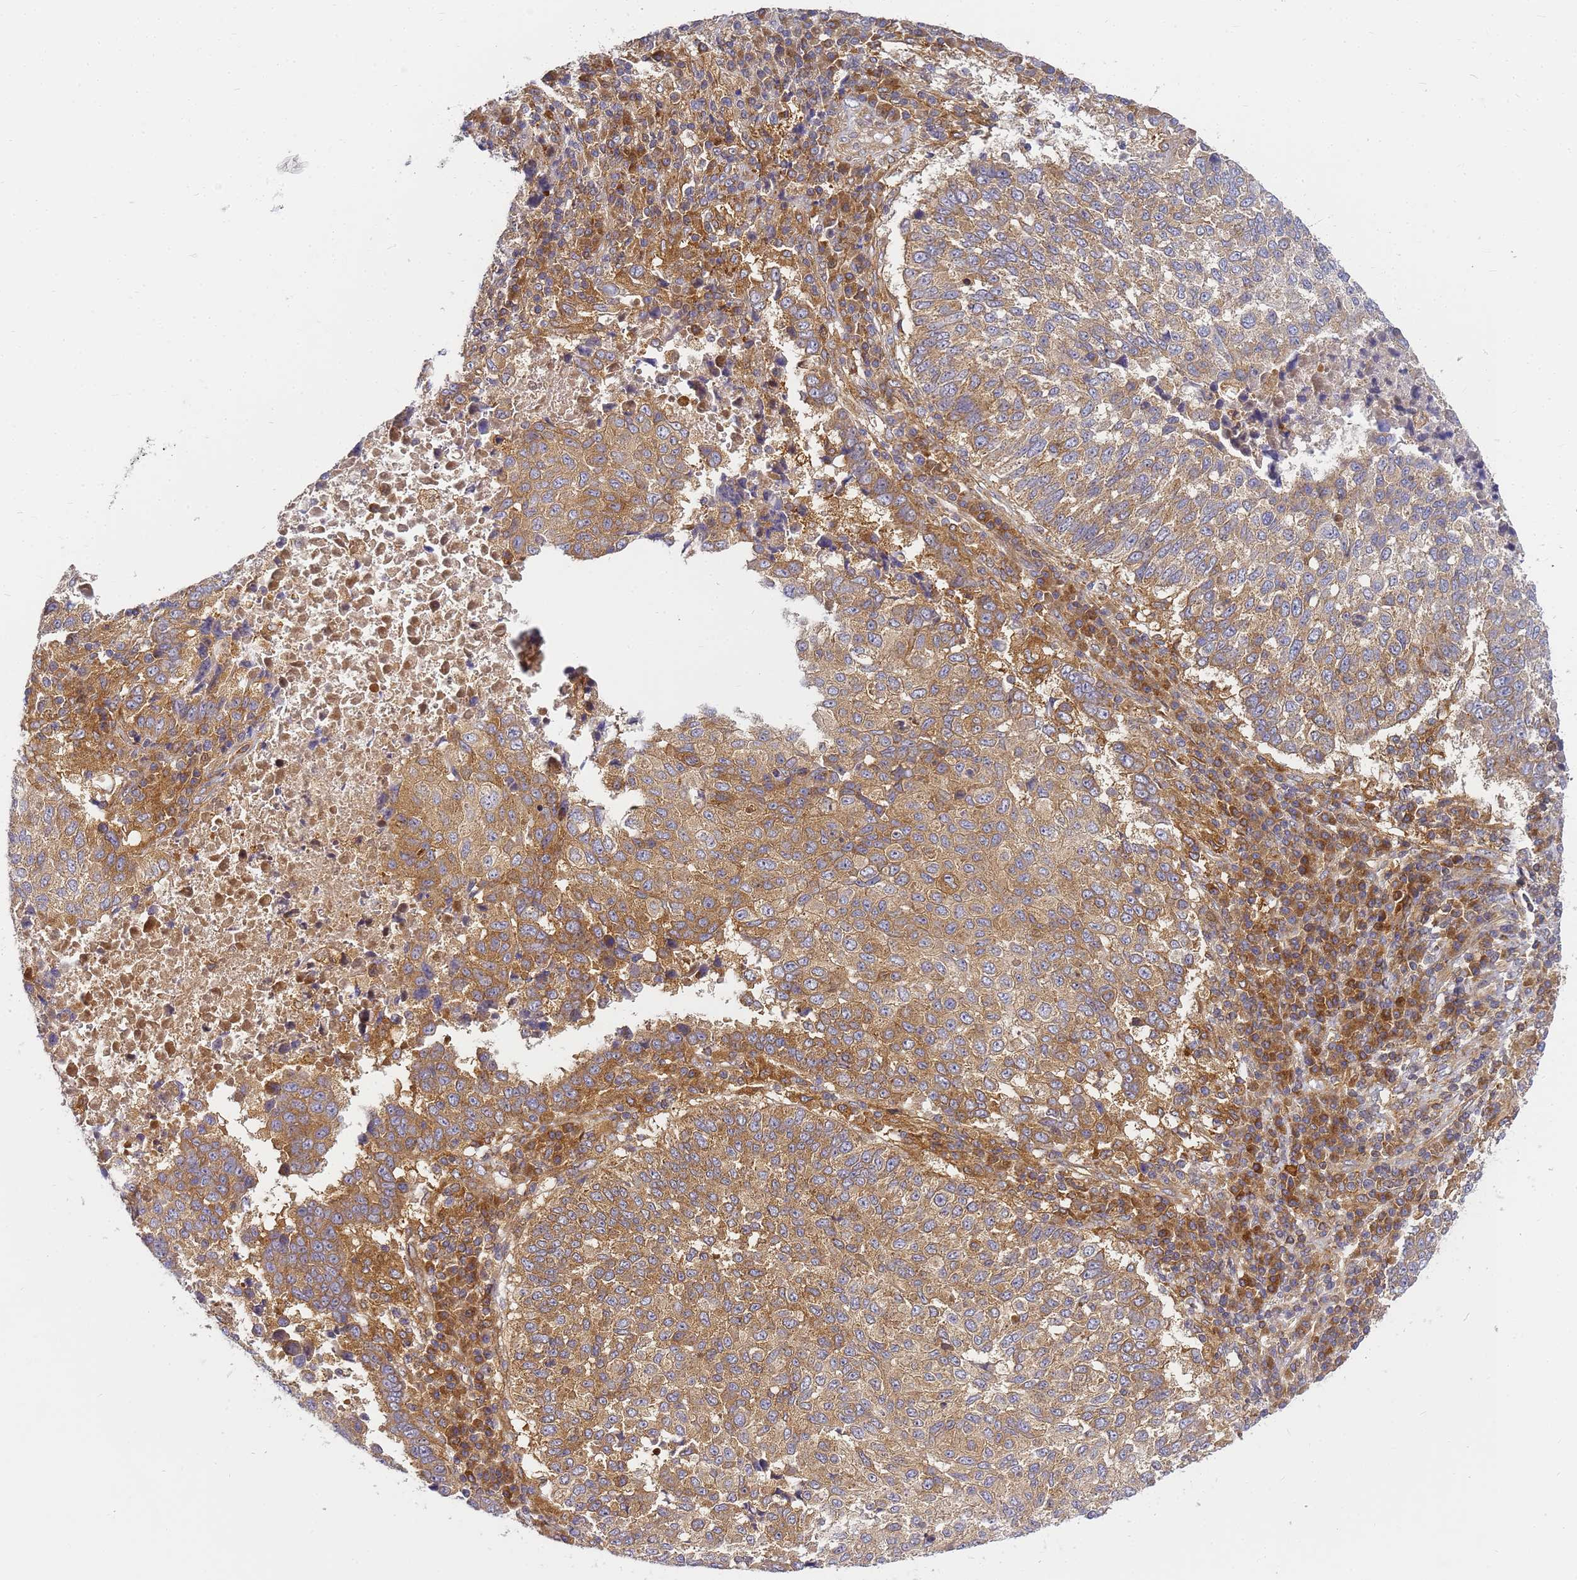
{"staining": {"intensity": "moderate", "quantity": ">75%", "location": "cytoplasmic/membranous"}, "tissue": "lung cancer", "cell_type": "Tumor cells", "image_type": "cancer", "snomed": [{"axis": "morphology", "description": "Squamous cell carcinoma, NOS"}, {"axis": "topography", "description": "Lung"}], "caption": "Tumor cells display medium levels of moderate cytoplasmic/membranous positivity in about >75% of cells in lung cancer. The staining was performed using DAB to visualize the protein expression in brown, while the nuclei were stained in blue with hematoxylin (Magnification: 20x).", "gene": "CHM", "patient": {"sex": "male", "age": 73}}